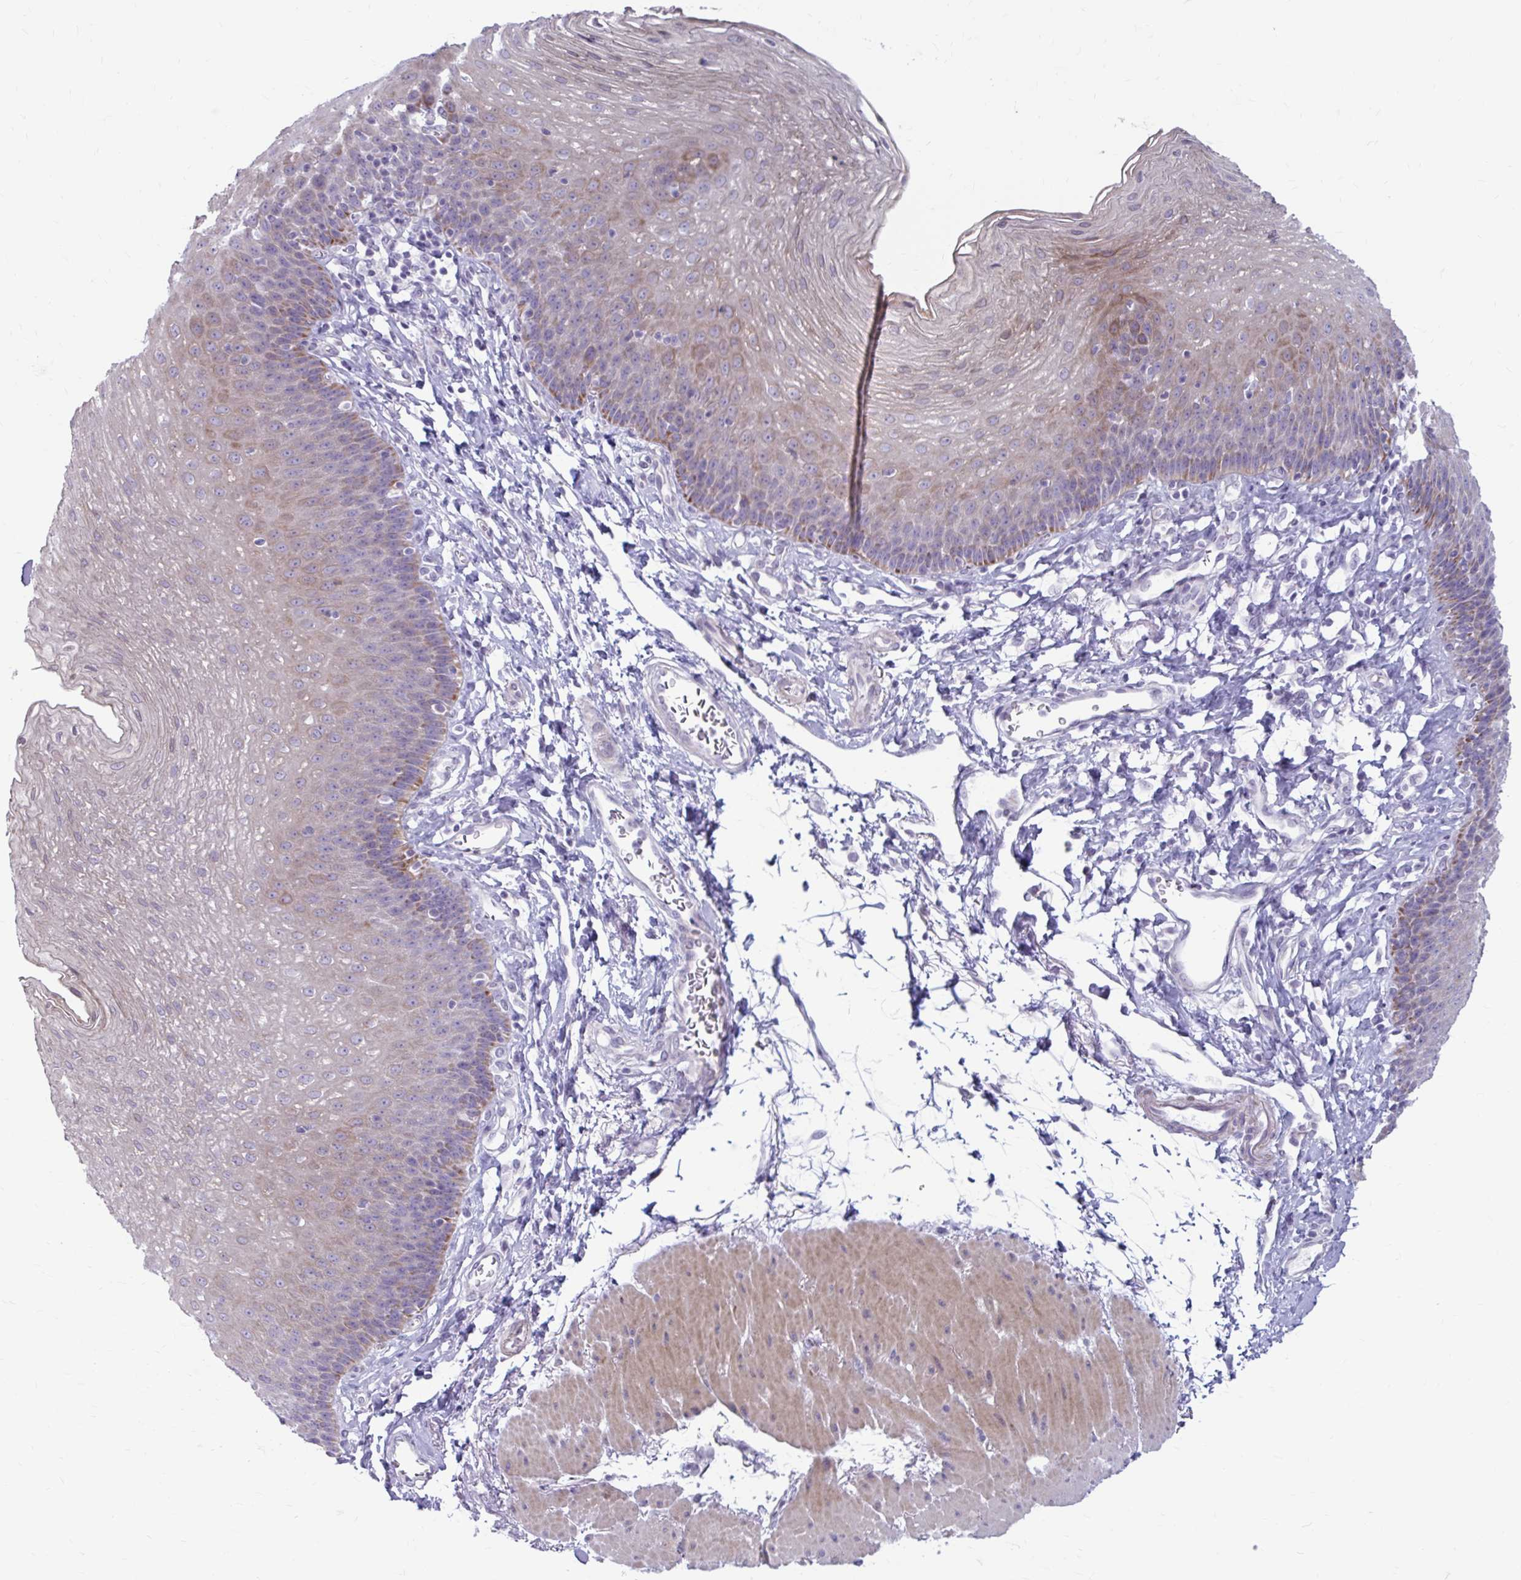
{"staining": {"intensity": "moderate", "quantity": "25%-75%", "location": "cytoplasmic/membranous"}, "tissue": "esophagus", "cell_type": "Squamous epithelial cells", "image_type": "normal", "snomed": [{"axis": "morphology", "description": "Normal tissue, NOS"}, {"axis": "topography", "description": "Esophagus"}], "caption": "Immunohistochemistry (IHC) photomicrograph of benign esophagus stained for a protein (brown), which reveals medium levels of moderate cytoplasmic/membranous positivity in approximately 25%-75% of squamous epithelial cells.", "gene": "MSMO1", "patient": {"sex": "female", "age": 81}}